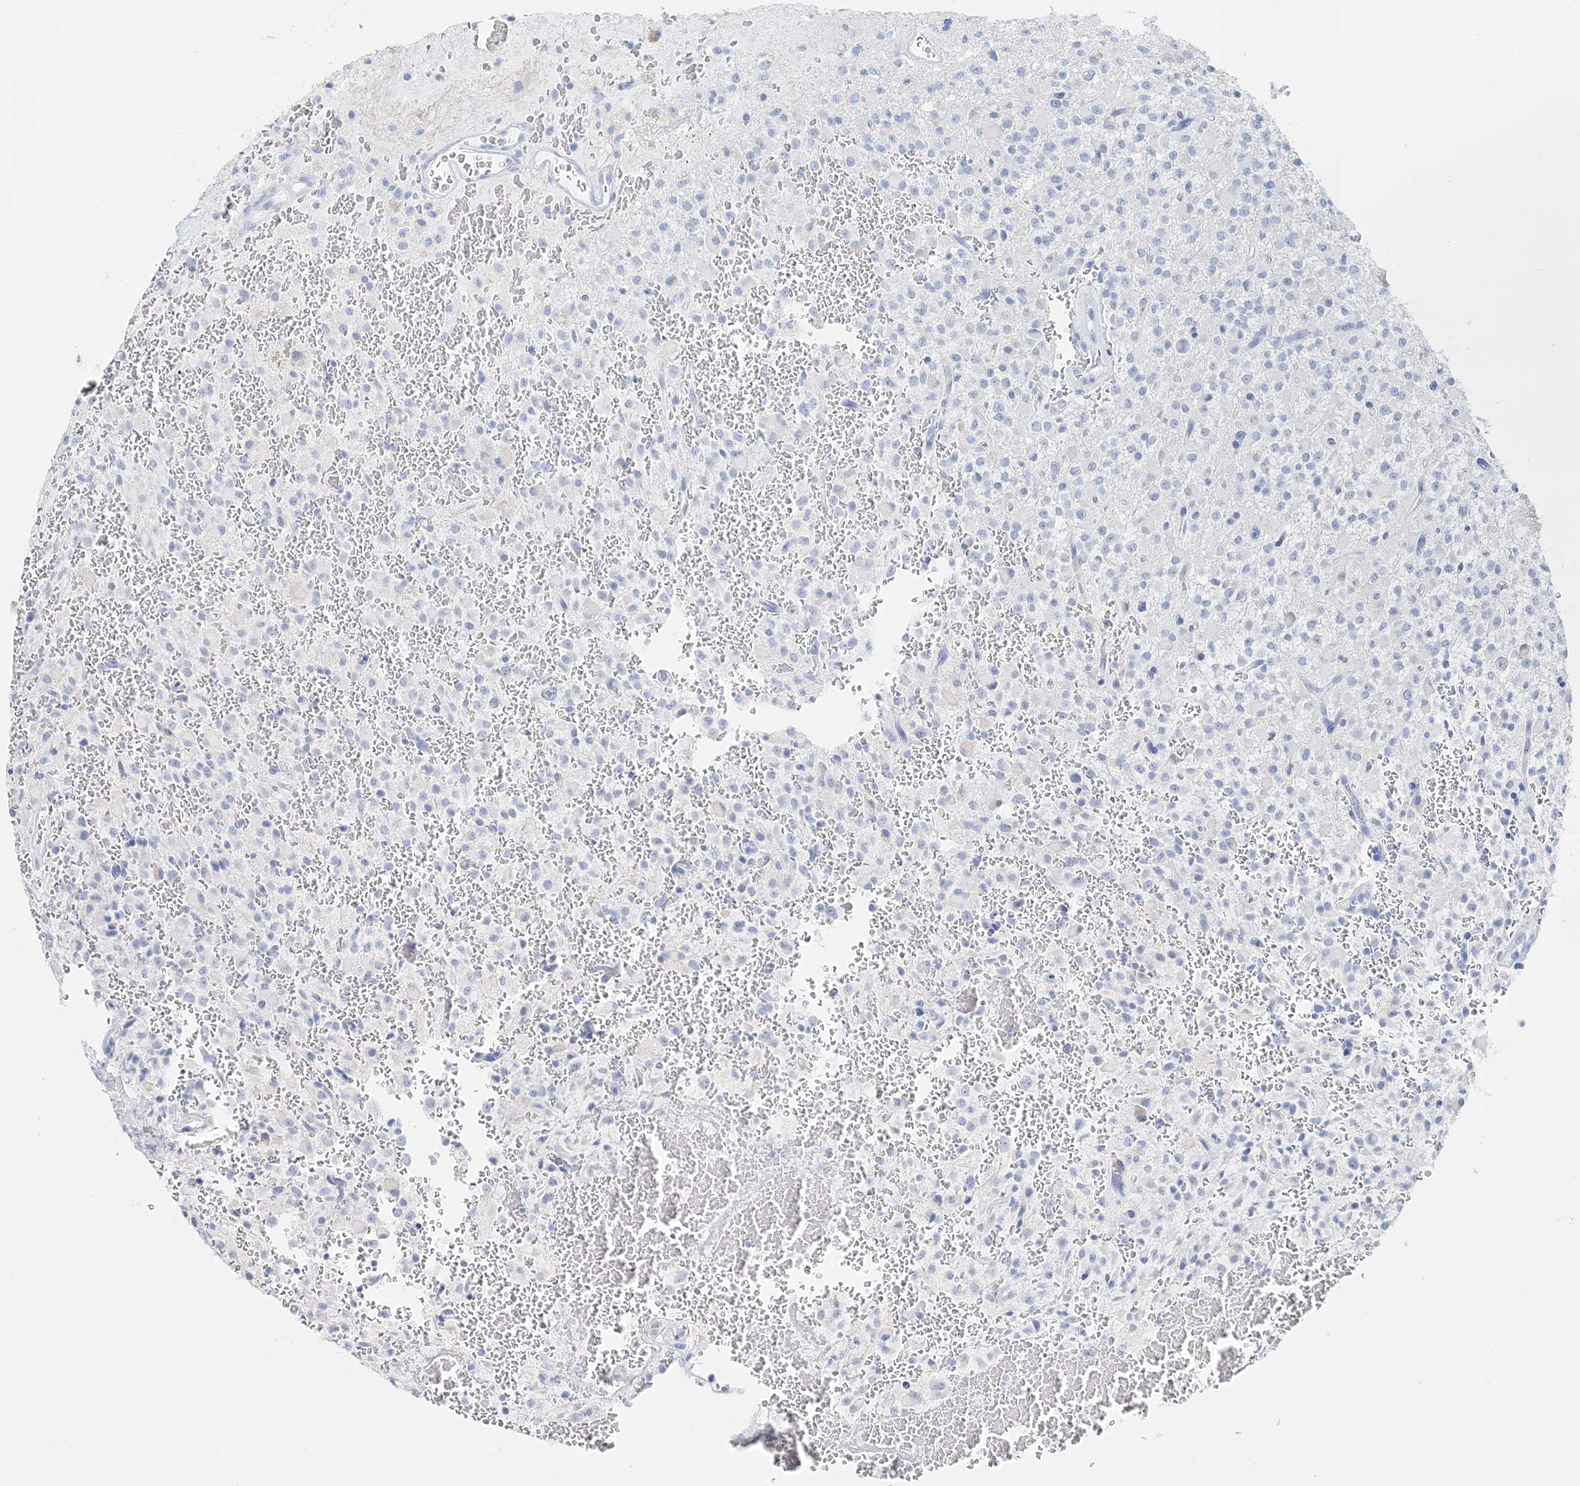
{"staining": {"intensity": "negative", "quantity": "none", "location": "none"}, "tissue": "glioma", "cell_type": "Tumor cells", "image_type": "cancer", "snomed": [{"axis": "morphology", "description": "Glioma, malignant, High grade"}, {"axis": "topography", "description": "Brain"}], "caption": "IHC histopathology image of neoplastic tissue: malignant glioma (high-grade) stained with DAB (3,3'-diaminobenzidine) reveals no significant protein staining in tumor cells. (Immunohistochemistry (ihc), brightfield microscopy, high magnification).", "gene": "TSPYL6", "patient": {"sex": "male", "age": 34}}